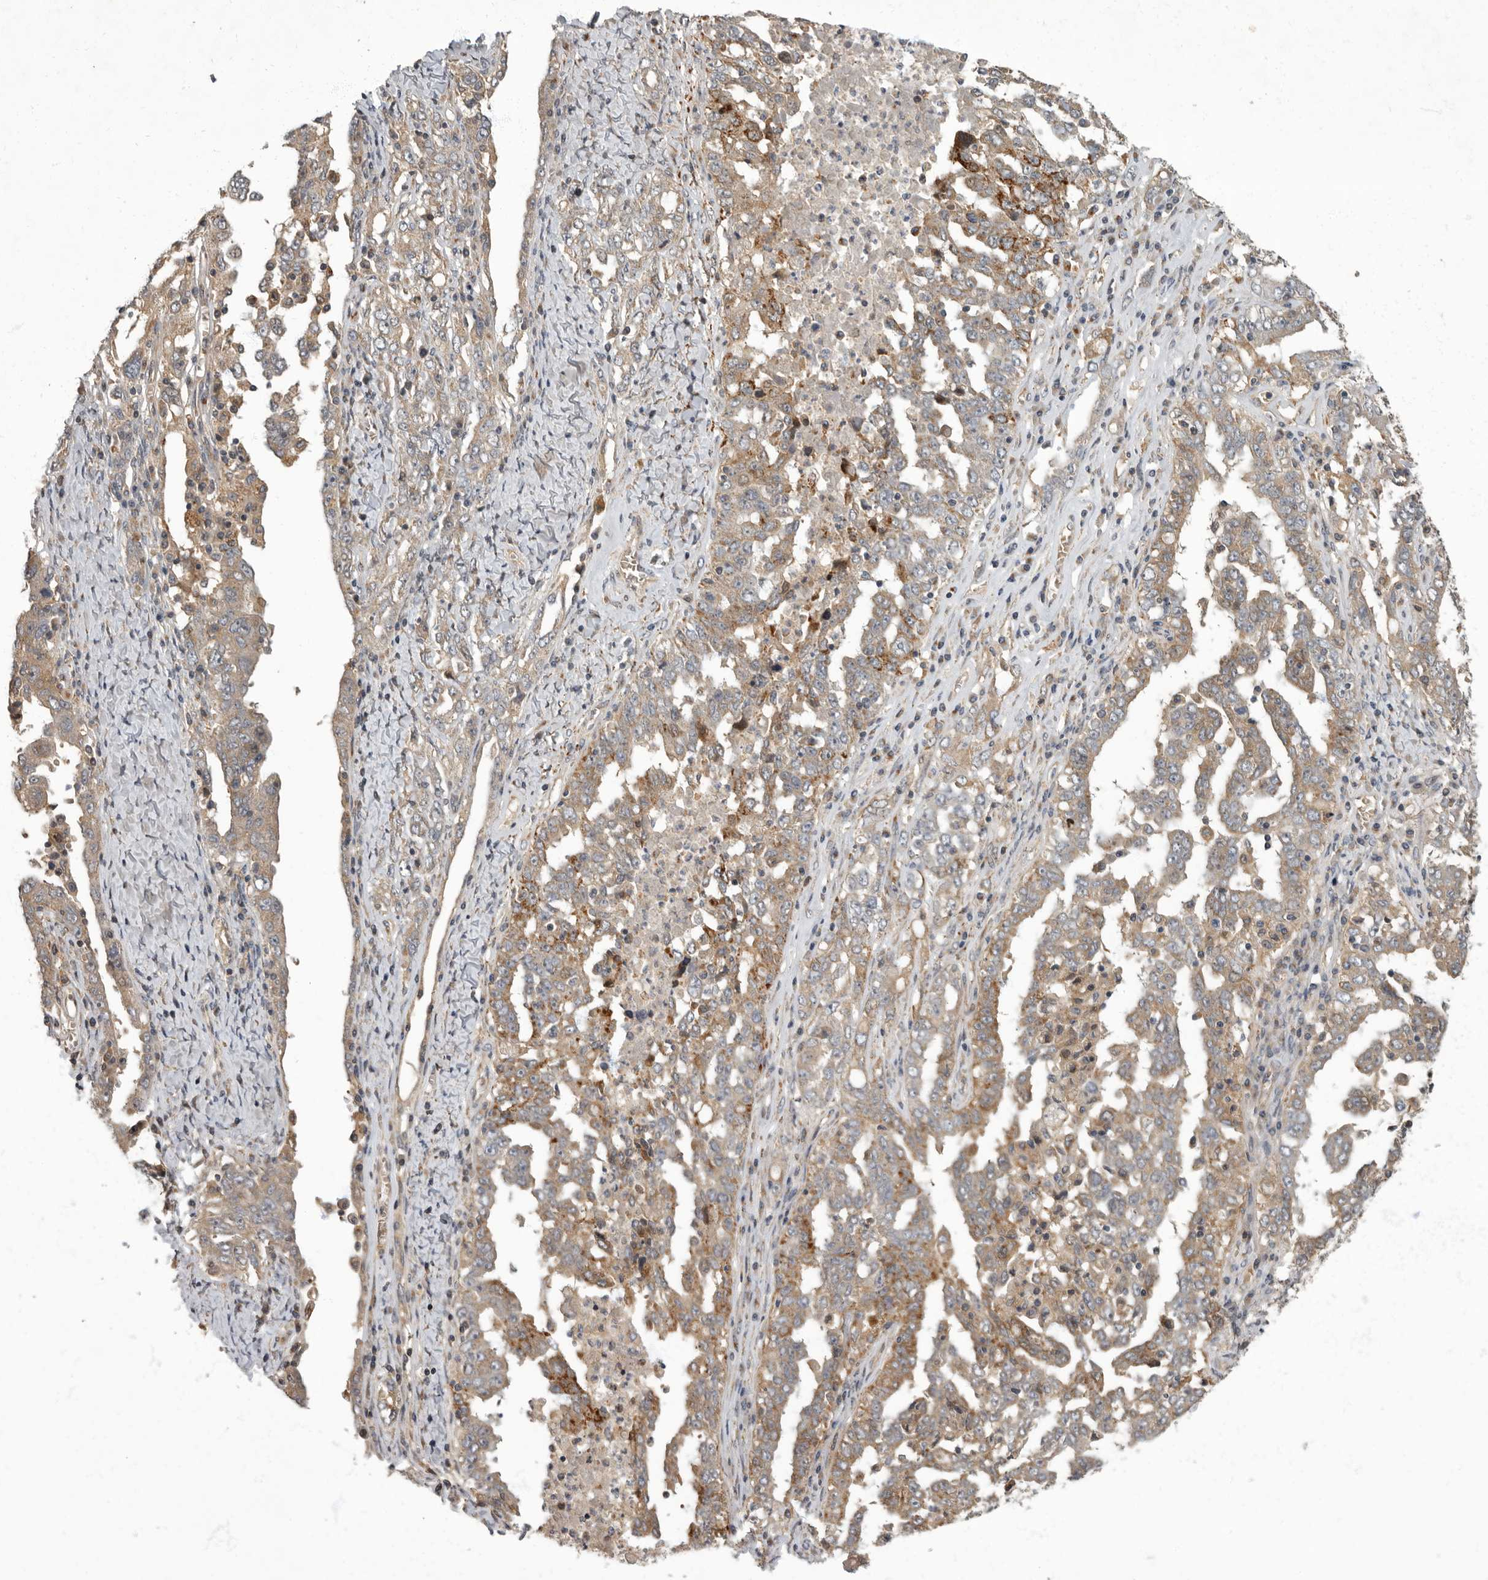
{"staining": {"intensity": "moderate", "quantity": ">75%", "location": "cytoplasmic/membranous"}, "tissue": "ovarian cancer", "cell_type": "Tumor cells", "image_type": "cancer", "snomed": [{"axis": "morphology", "description": "Carcinoma, endometroid"}, {"axis": "topography", "description": "Ovary"}], "caption": "Approximately >75% of tumor cells in ovarian cancer reveal moderate cytoplasmic/membranous protein staining as visualized by brown immunohistochemical staining.", "gene": "IQCK", "patient": {"sex": "female", "age": 62}}